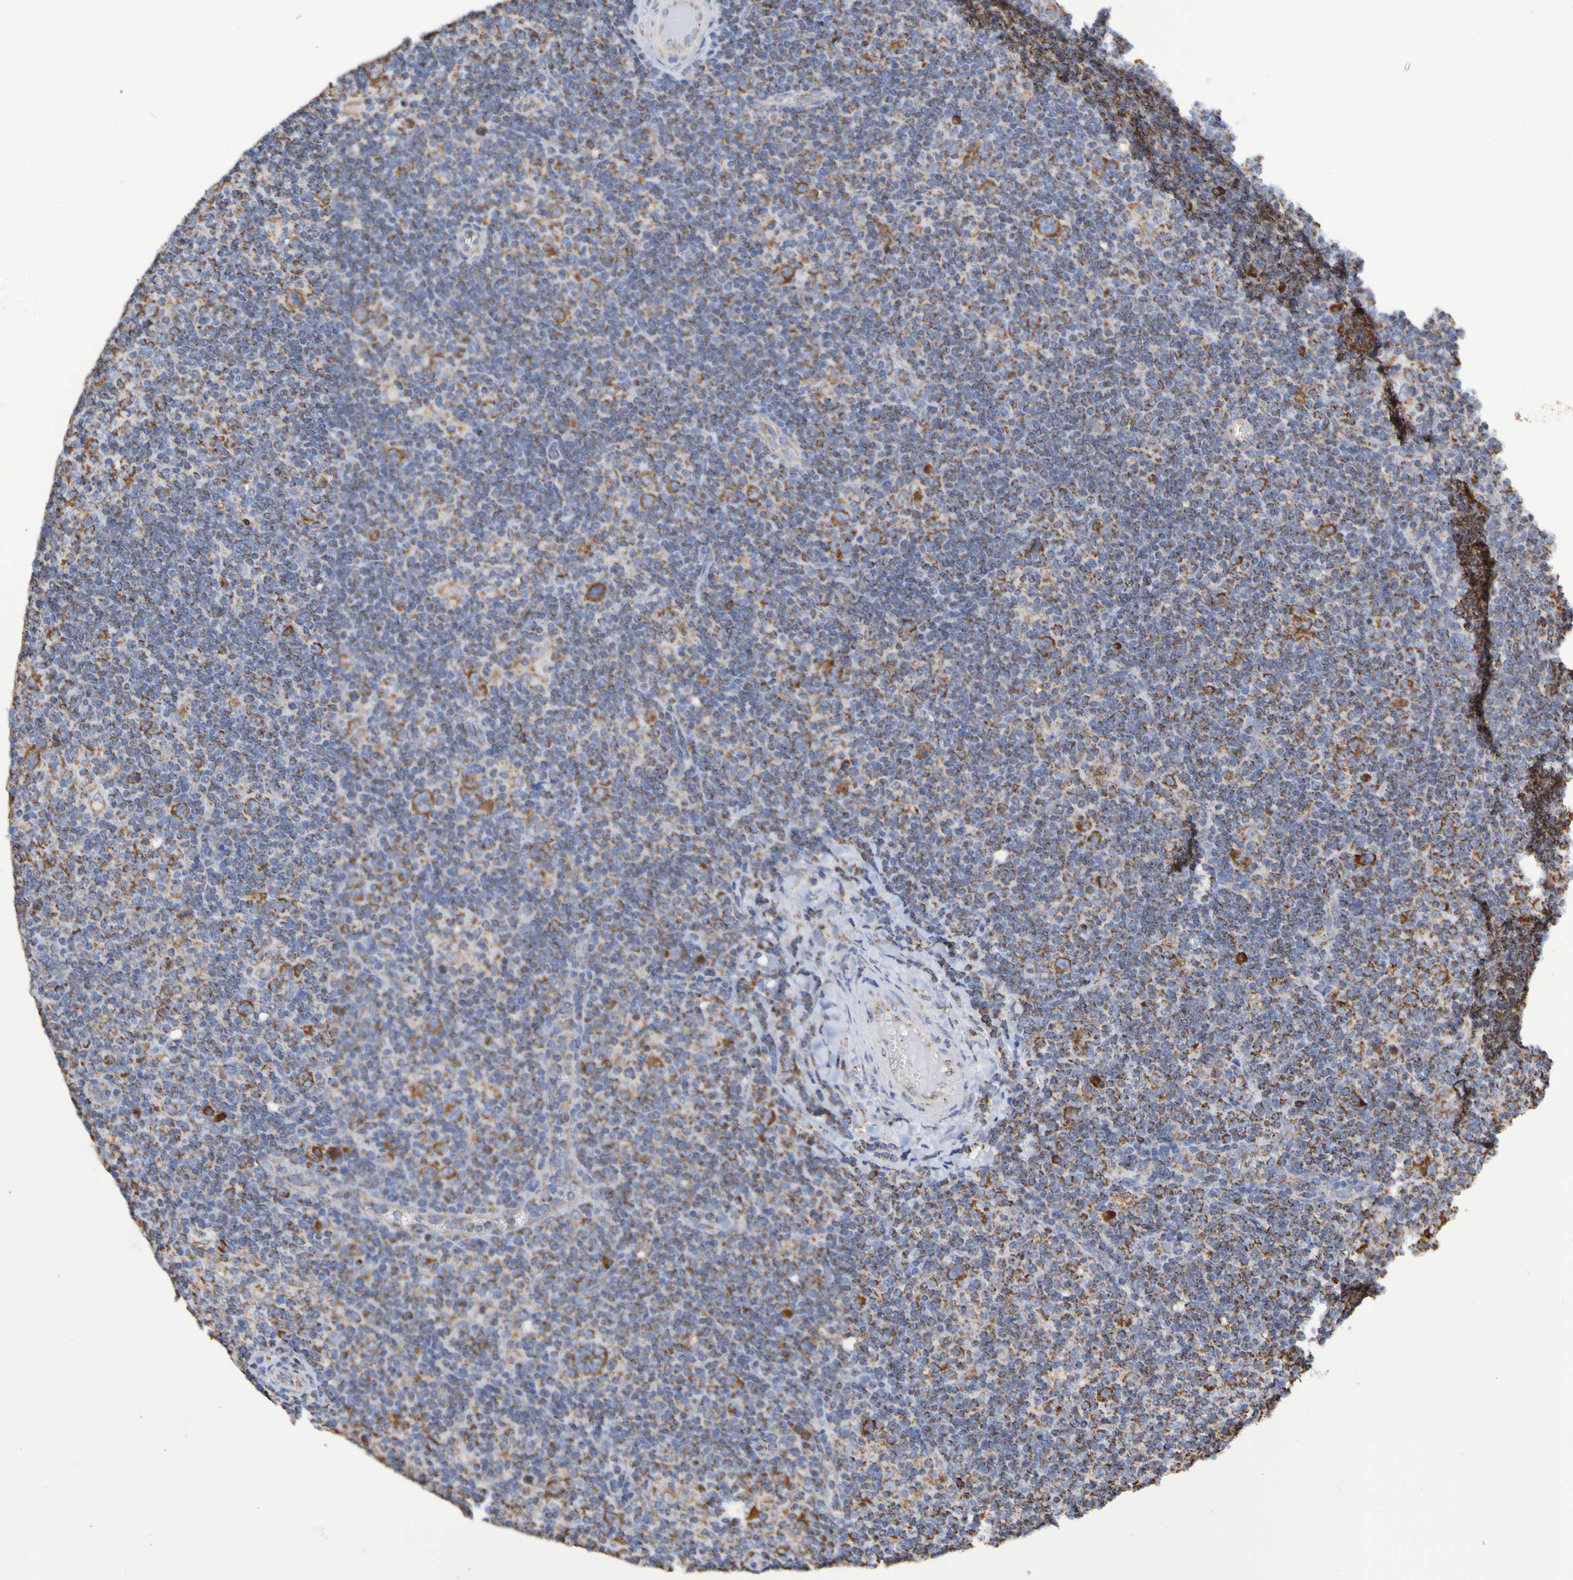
{"staining": {"intensity": "moderate", "quantity": ">75%", "location": "cytoplasmic/membranous"}, "tissue": "lymphoma", "cell_type": "Tumor cells", "image_type": "cancer", "snomed": [{"axis": "morphology", "description": "Hodgkin's disease, NOS"}, {"axis": "topography", "description": "Lymph node"}], "caption": "Lymphoma stained for a protein displays moderate cytoplasmic/membranous positivity in tumor cells.", "gene": "IL18R1", "patient": {"sex": "female", "age": 57}}